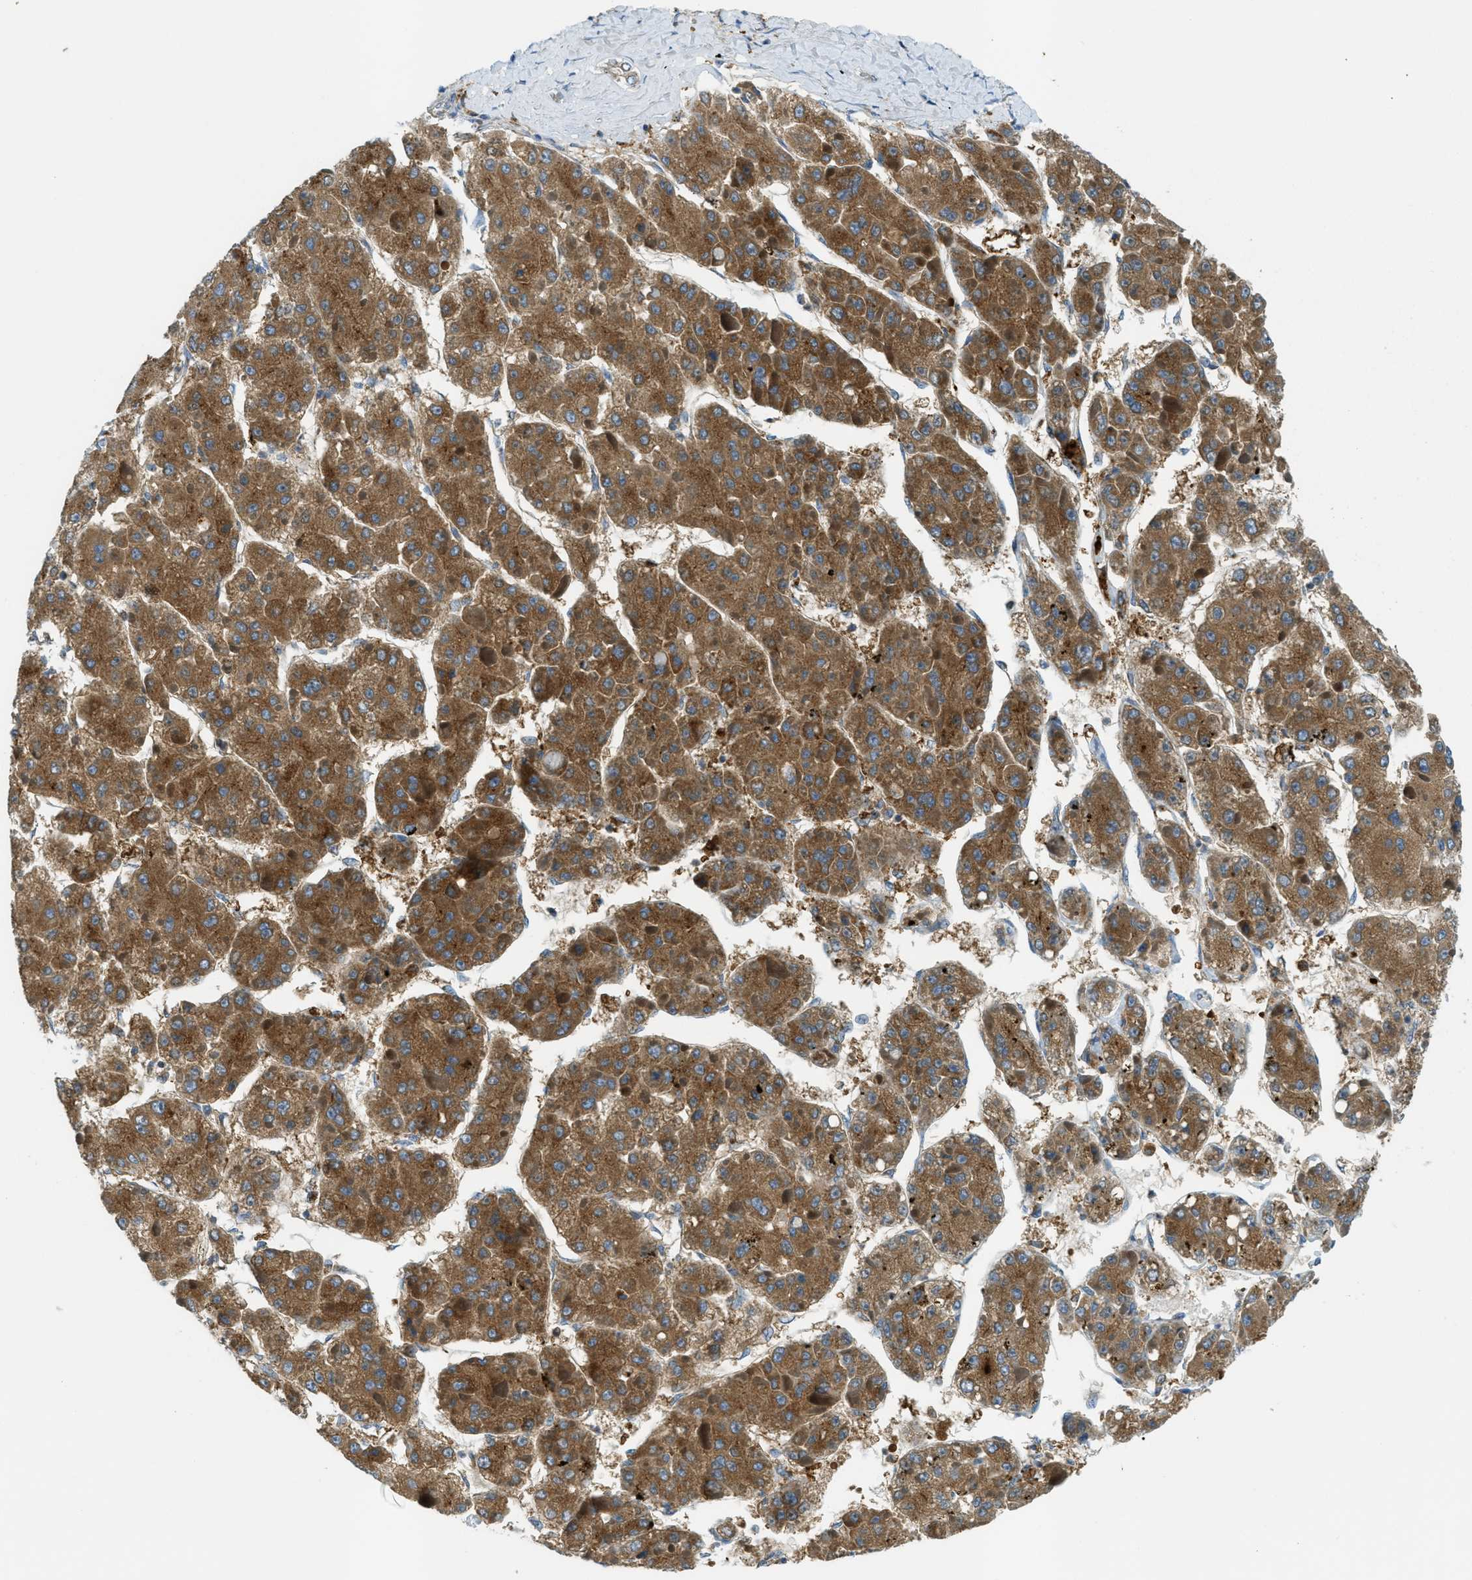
{"staining": {"intensity": "moderate", "quantity": ">75%", "location": "cytoplasmic/membranous"}, "tissue": "liver cancer", "cell_type": "Tumor cells", "image_type": "cancer", "snomed": [{"axis": "morphology", "description": "Carcinoma, Hepatocellular, NOS"}, {"axis": "topography", "description": "Liver"}], "caption": "A brown stain labels moderate cytoplasmic/membranous expression of a protein in human hepatocellular carcinoma (liver) tumor cells.", "gene": "RFFL", "patient": {"sex": "female", "age": 73}}